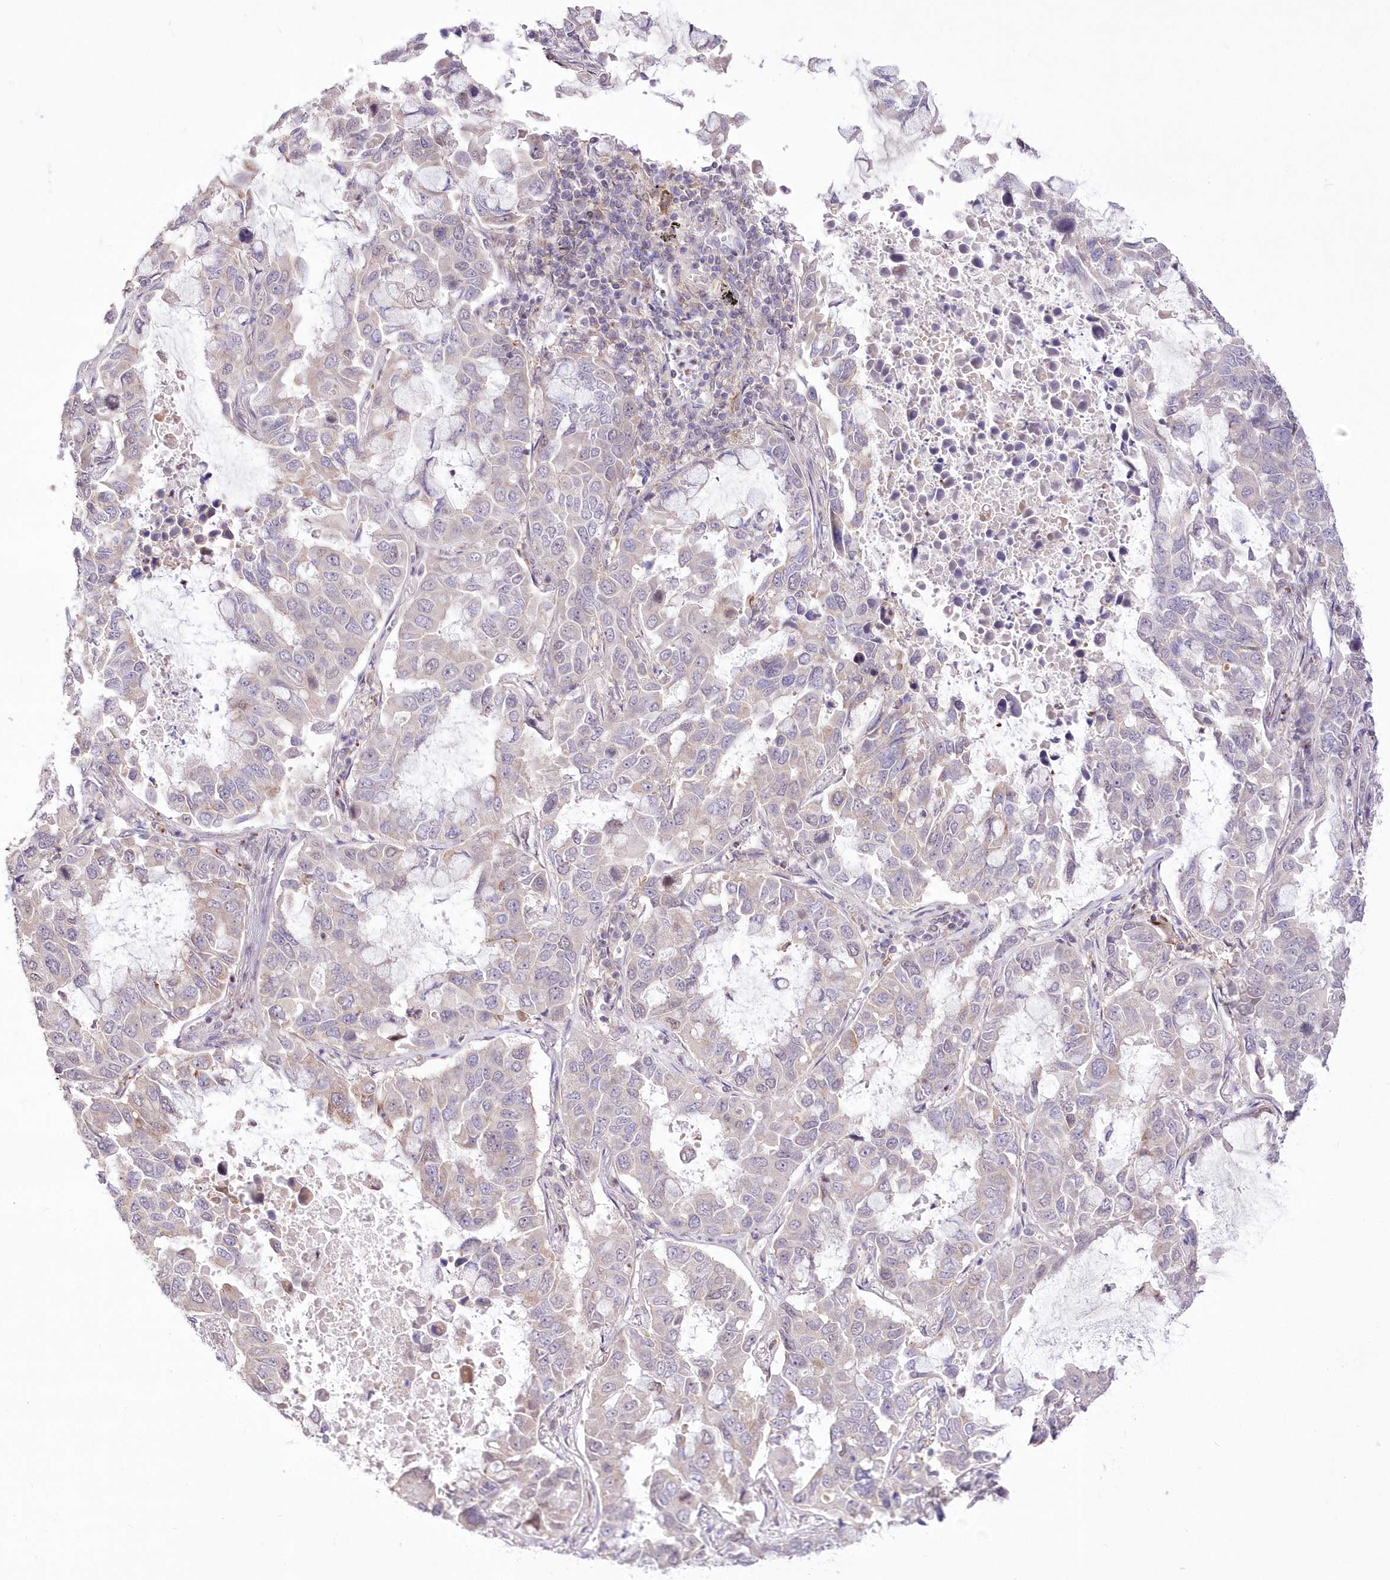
{"staining": {"intensity": "negative", "quantity": "none", "location": "none"}, "tissue": "lung cancer", "cell_type": "Tumor cells", "image_type": "cancer", "snomed": [{"axis": "morphology", "description": "Adenocarcinoma, NOS"}, {"axis": "topography", "description": "Lung"}], "caption": "Lung adenocarcinoma was stained to show a protein in brown. There is no significant positivity in tumor cells. (DAB (3,3'-diaminobenzidine) immunohistochemistry (IHC), high magnification).", "gene": "FAM241B", "patient": {"sex": "male", "age": 64}}